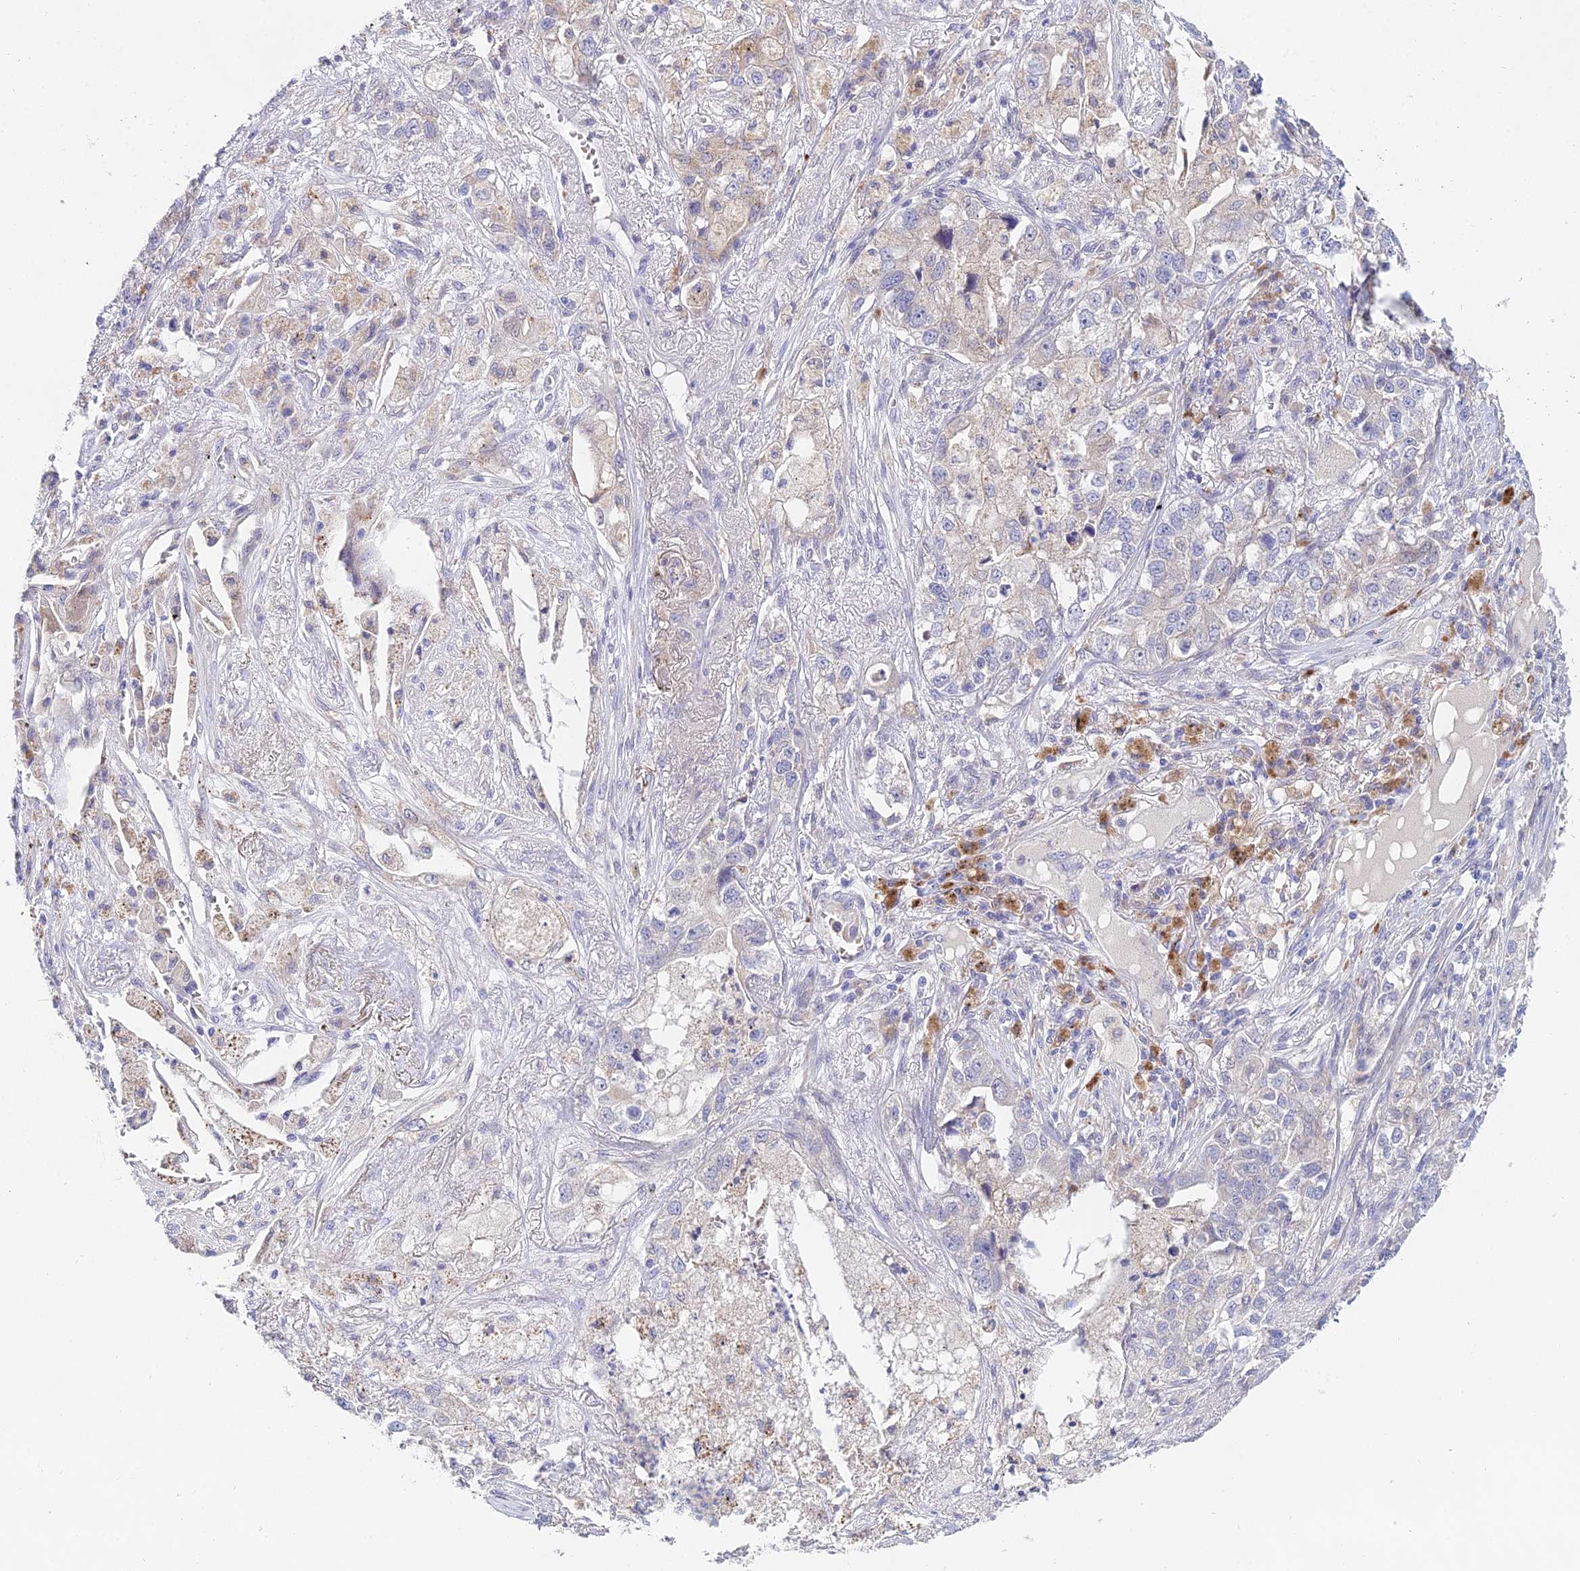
{"staining": {"intensity": "negative", "quantity": "none", "location": "none"}, "tissue": "lung cancer", "cell_type": "Tumor cells", "image_type": "cancer", "snomed": [{"axis": "morphology", "description": "Adenocarcinoma, NOS"}, {"axis": "topography", "description": "Lung"}], "caption": "An IHC histopathology image of lung cancer is shown. There is no staining in tumor cells of lung cancer.", "gene": "WDR43", "patient": {"sex": "male", "age": 49}}